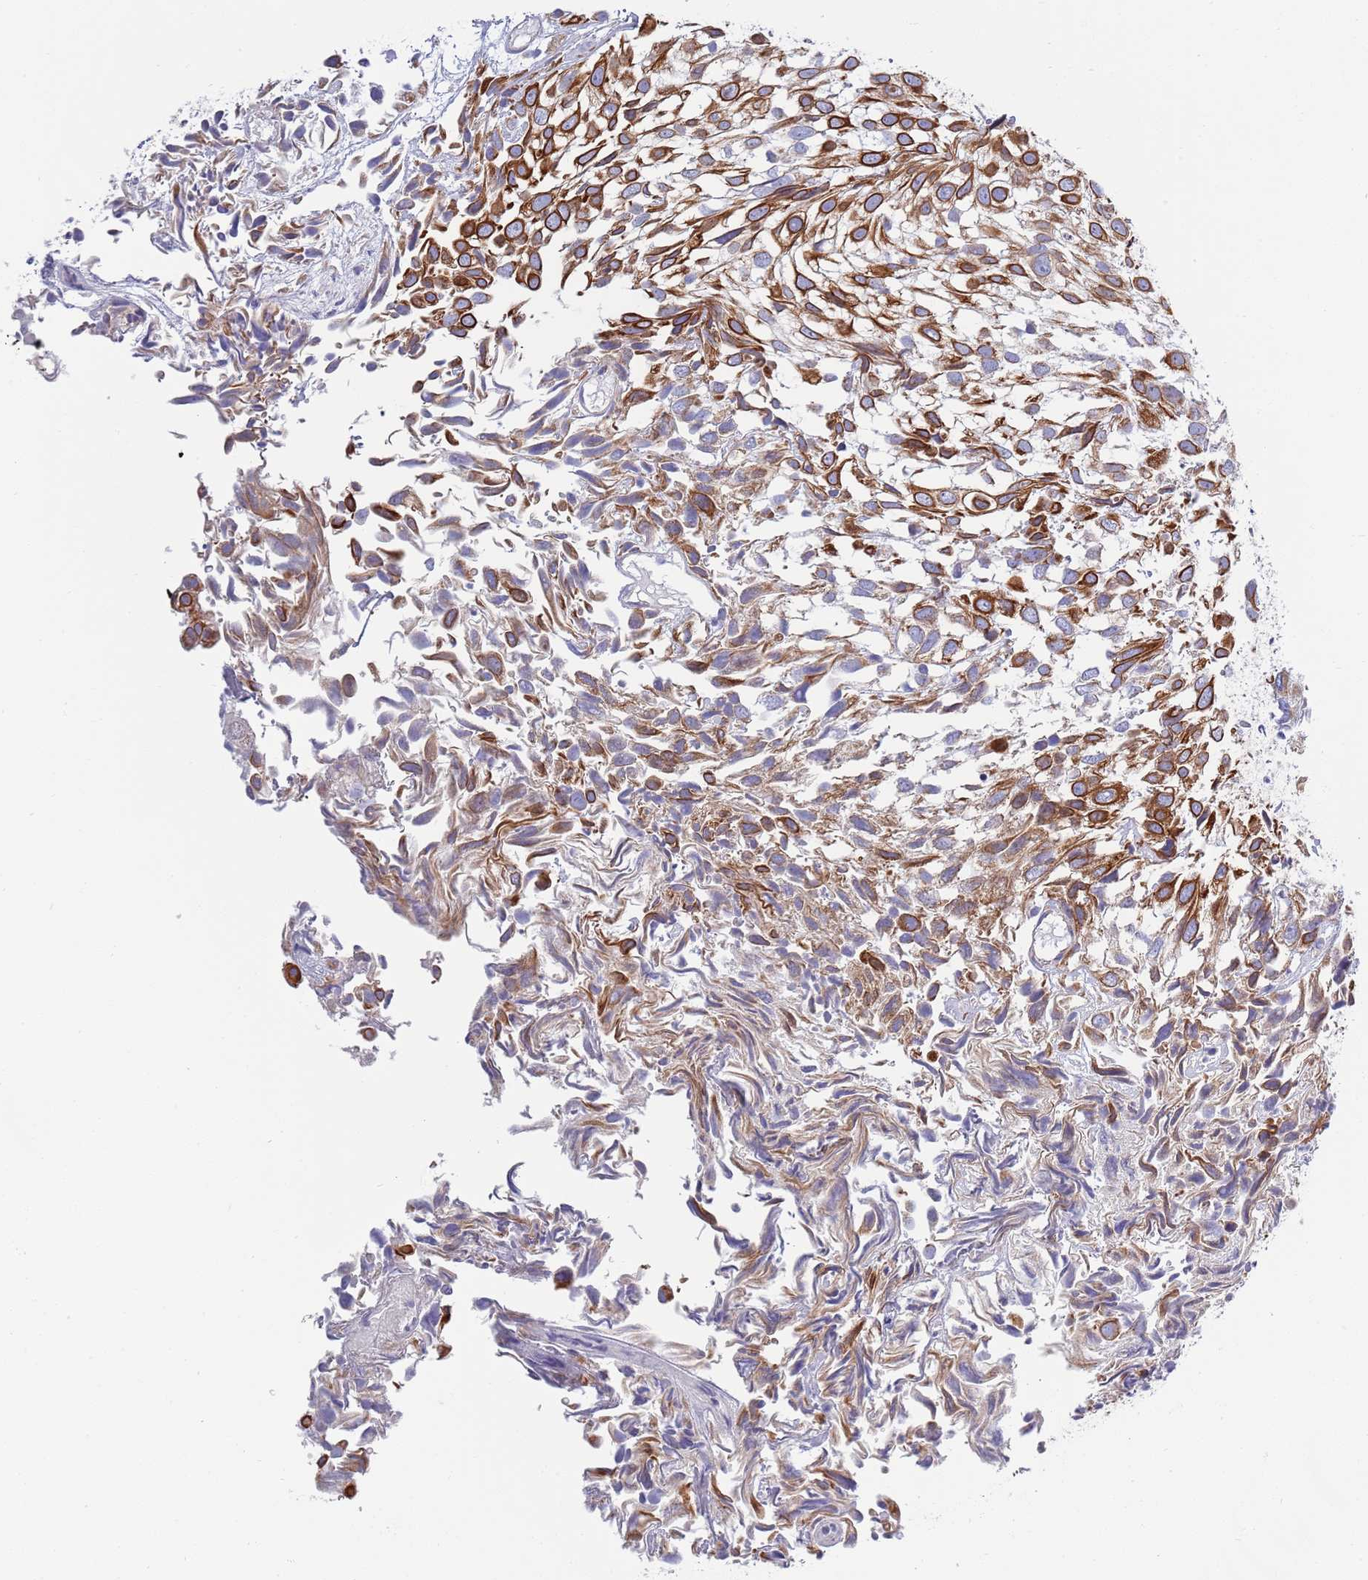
{"staining": {"intensity": "strong", "quantity": ">75%", "location": "cytoplasmic/membranous"}, "tissue": "urothelial cancer", "cell_type": "Tumor cells", "image_type": "cancer", "snomed": [{"axis": "morphology", "description": "Urothelial carcinoma, High grade"}, {"axis": "topography", "description": "Urinary bladder"}], "caption": "Immunohistochemistry (DAB (3,3'-diaminobenzidine)) staining of urothelial carcinoma (high-grade) shows strong cytoplasmic/membranous protein staining in about >75% of tumor cells.", "gene": "EMC8", "patient": {"sex": "male", "age": 56}}